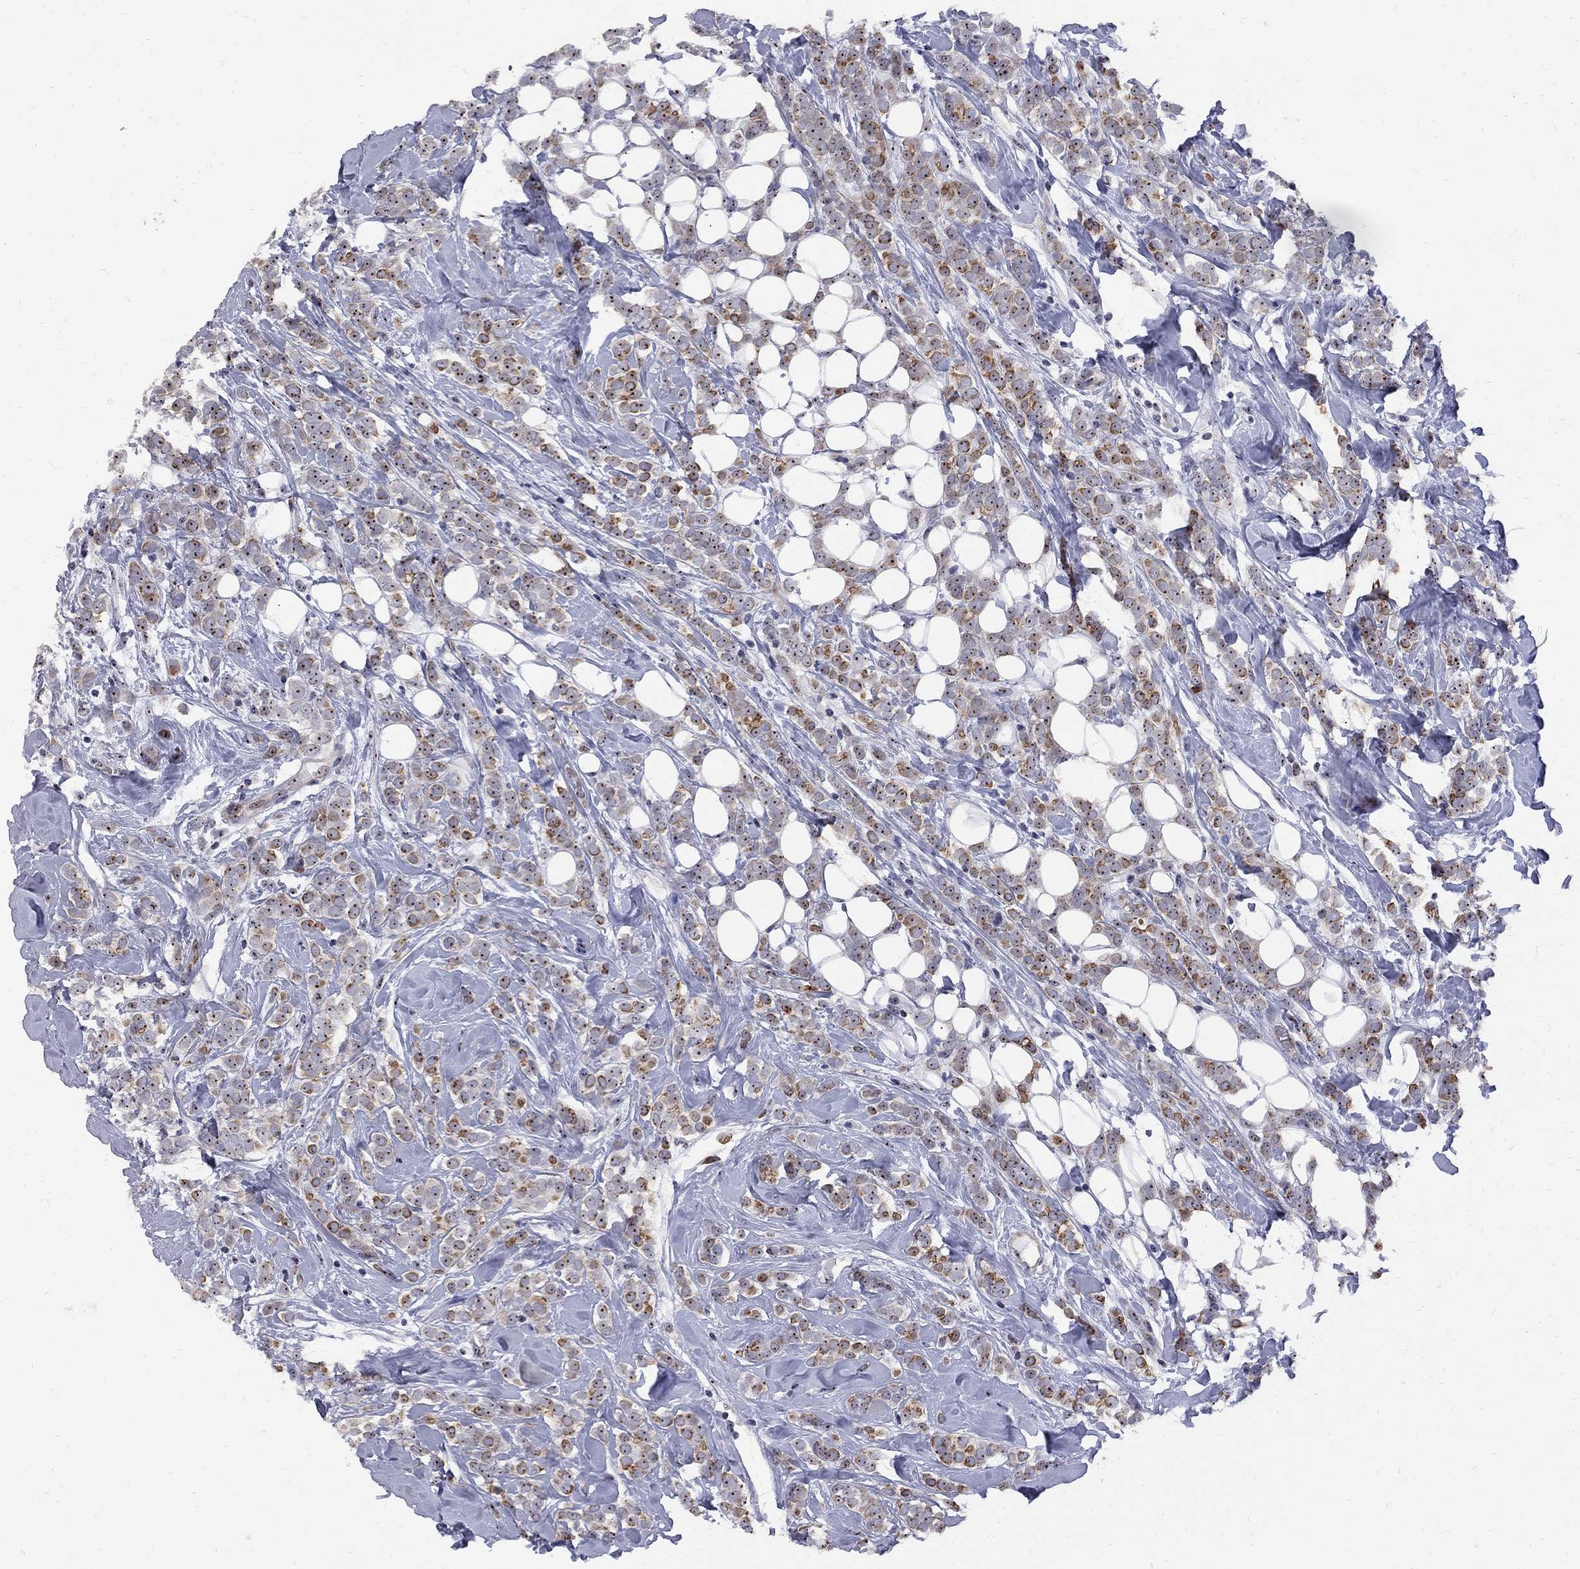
{"staining": {"intensity": "weak", "quantity": ">75%", "location": "cytoplasmic/membranous,nuclear"}, "tissue": "breast cancer", "cell_type": "Tumor cells", "image_type": "cancer", "snomed": [{"axis": "morphology", "description": "Lobular carcinoma"}, {"axis": "topography", "description": "Breast"}], "caption": "Breast cancer stained with DAB immunohistochemistry exhibits low levels of weak cytoplasmic/membranous and nuclear positivity in about >75% of tumor cells. The staining is performed using DAB brown chromogen to label protein expression. The nuclei are counter-stained blue using hematoxylin.", "gene": "DHX33", "patient": {"sex": "female", "age": 49}}